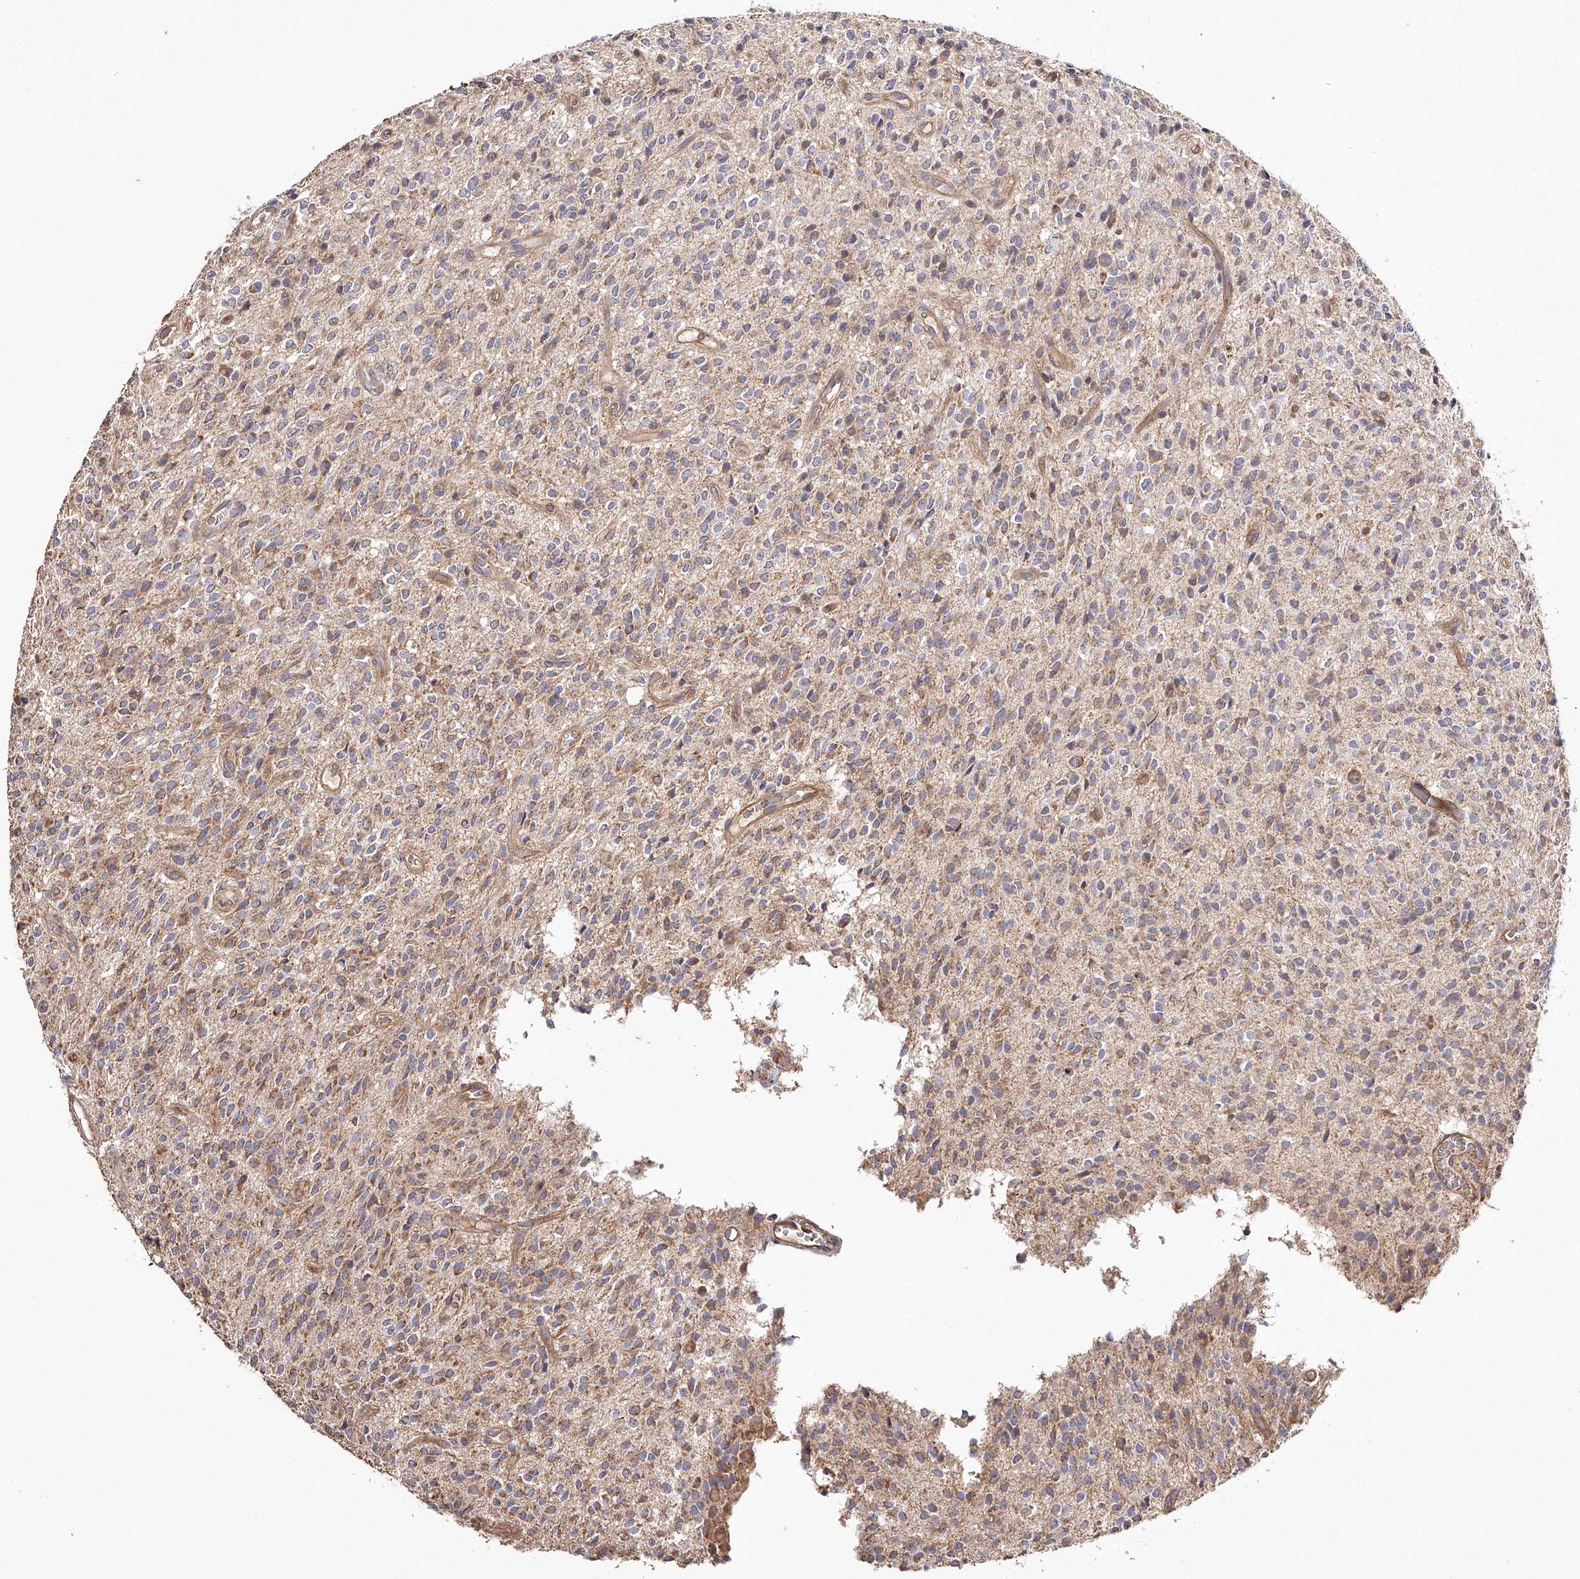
{"staining": {"intensity": "negative", "quantity": "none", "location": "none"}, "tissue": "glioma", "cell_type": "Tumor cells", "image_type": "cancer", "snomed": [{"axis": "morphology", "description": "Glioma, malignant, High grade"}, {"axis": "topography", "description": "Brain"}], "caption": "Tumor cells are negative for protein expression in human malignant glioma (high-grade). (DAB (3,3'-diaminobenzidine) immunohistochemistry (IHC) with hematoxylin counter stain).", "gene": "USP21", "patient": {"sex": "male", "age": 34}}